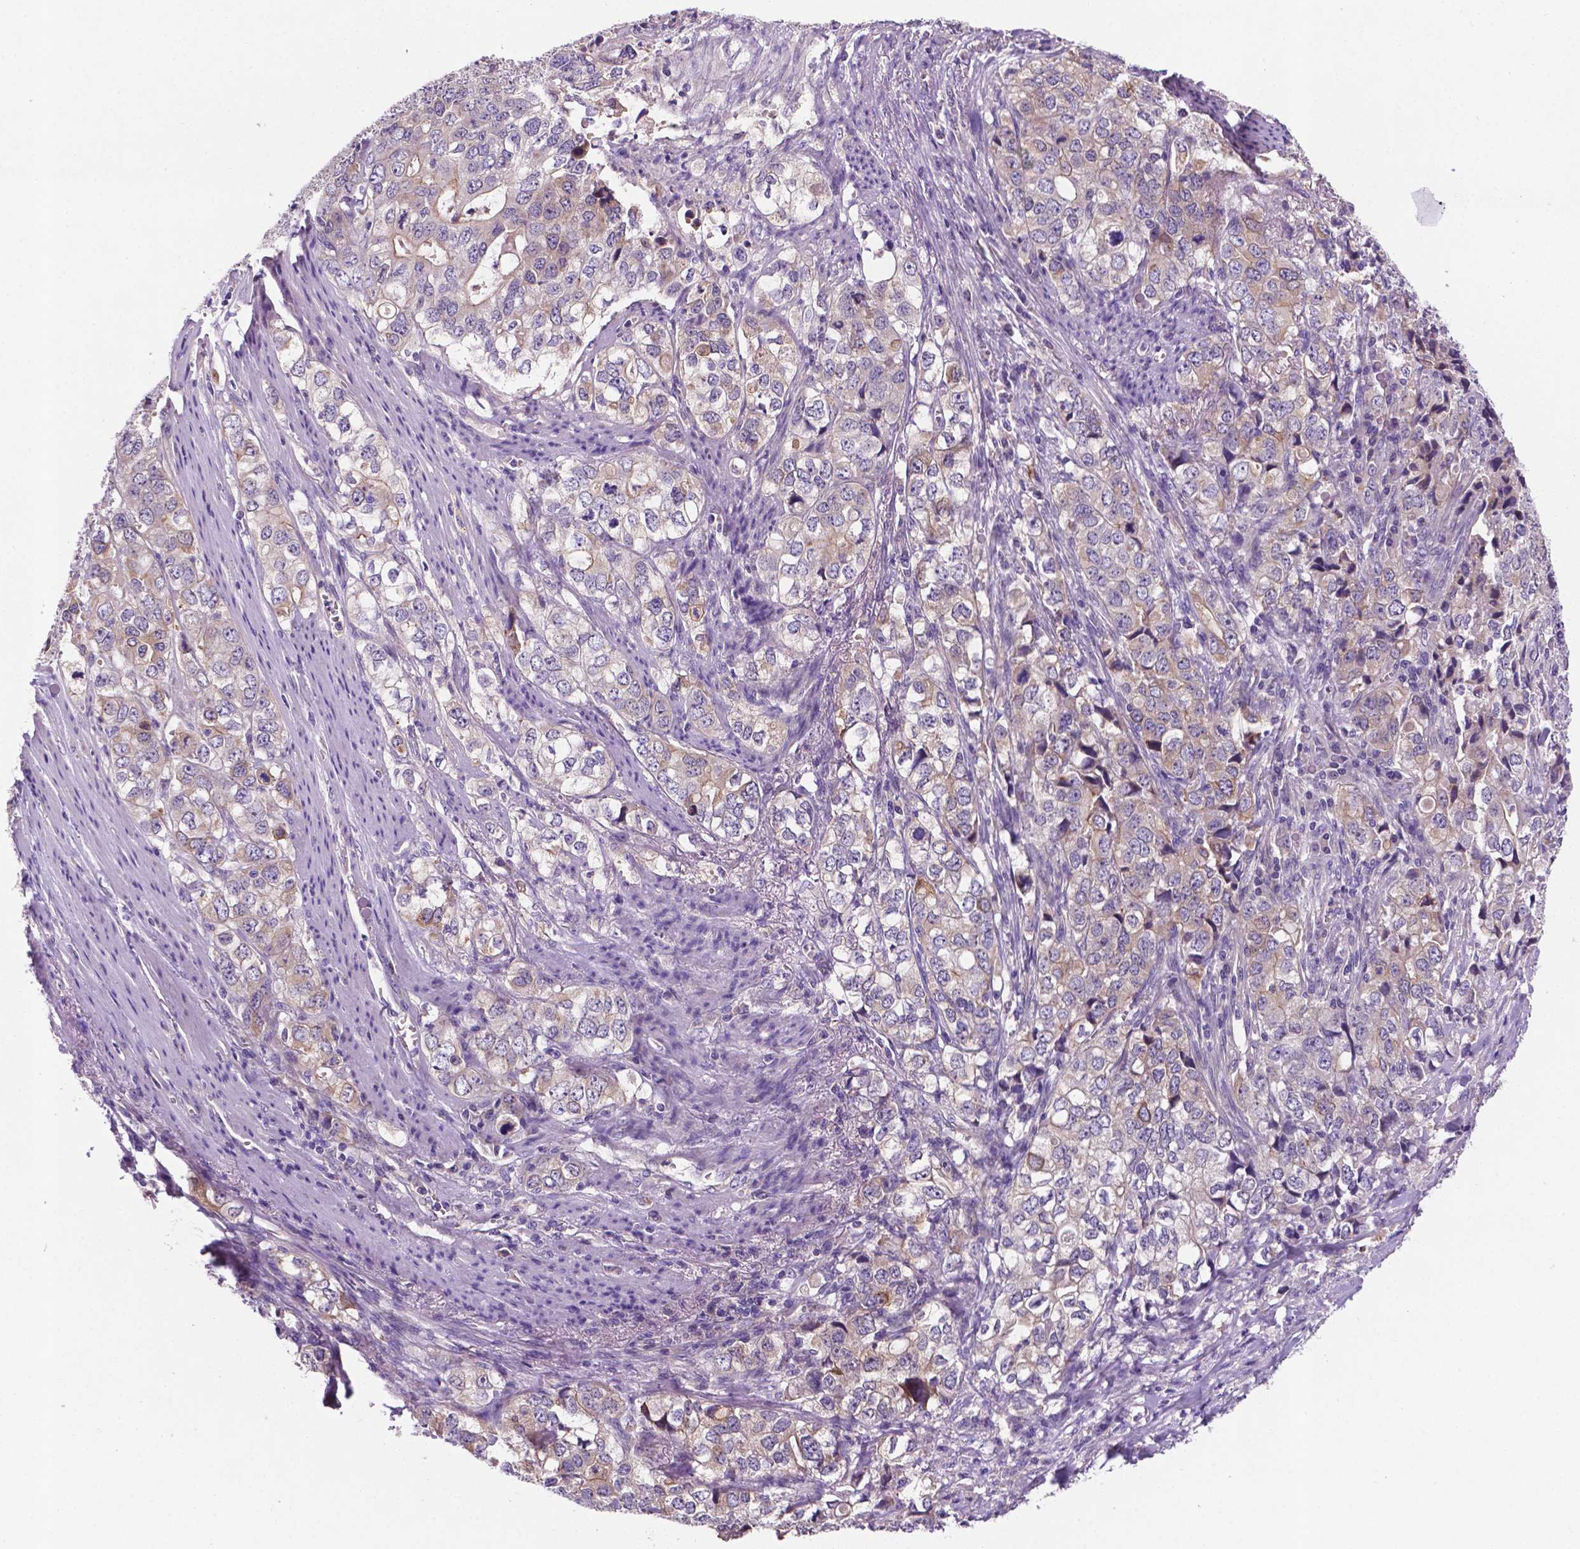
{"staining": {"intensity": "weak", "quantity": ">75%", "location": "cytoplasmic/membranous"}, "tissue": "stomach cancer", "cell_type": "Tumor cells", "image_type": "cancer", "snomed": [{"axis": "morphology", "description": "Adenocarcinoma, NOS"}, {"axis": "topography", "description": "Stomach, lower"}], "caption": "Immunohistochemistry (DAB (3,3'-diaminobenzidine)) staining of human stomach cancer displays weak cytoplasmic/membranous protein positivity in about >75% of tumor cells.", "gene": "TM4SF20", "patient": {"sex": "female", "age": 72}}